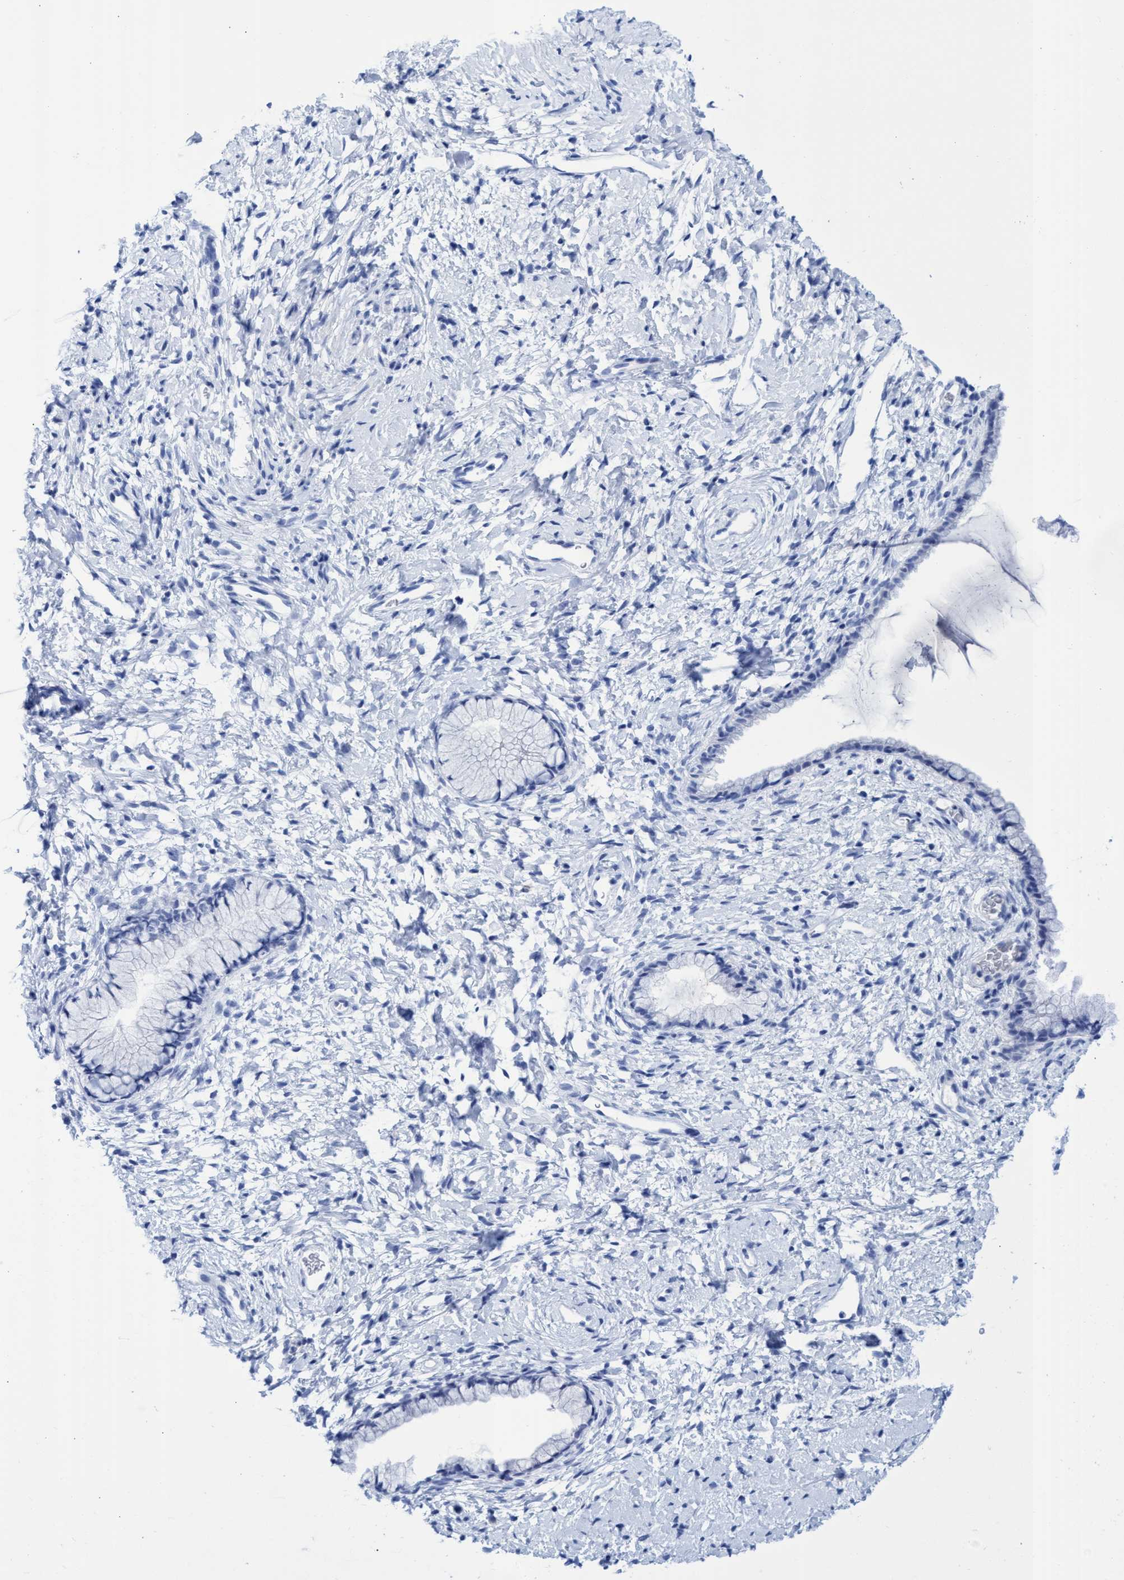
{"staining": {"intensity": "negative", "quantity": "none", "location": "none"}, "tissue": "cervix", "cell_type": "Glandular cells", "image_type": "normal", "snomed": [{"axis": "morphology", "description": "Normal tissue, NOS"}, {"axis": "topography", "description": "Cervix"}], "caption": "A high-resolution micrograph shows immunohistochemistry staining of unremarkable cervix, which reveals no significant staining in glandular cells.", "gene": "INSL6", "patient": {"sex": "female", "age": 72}}